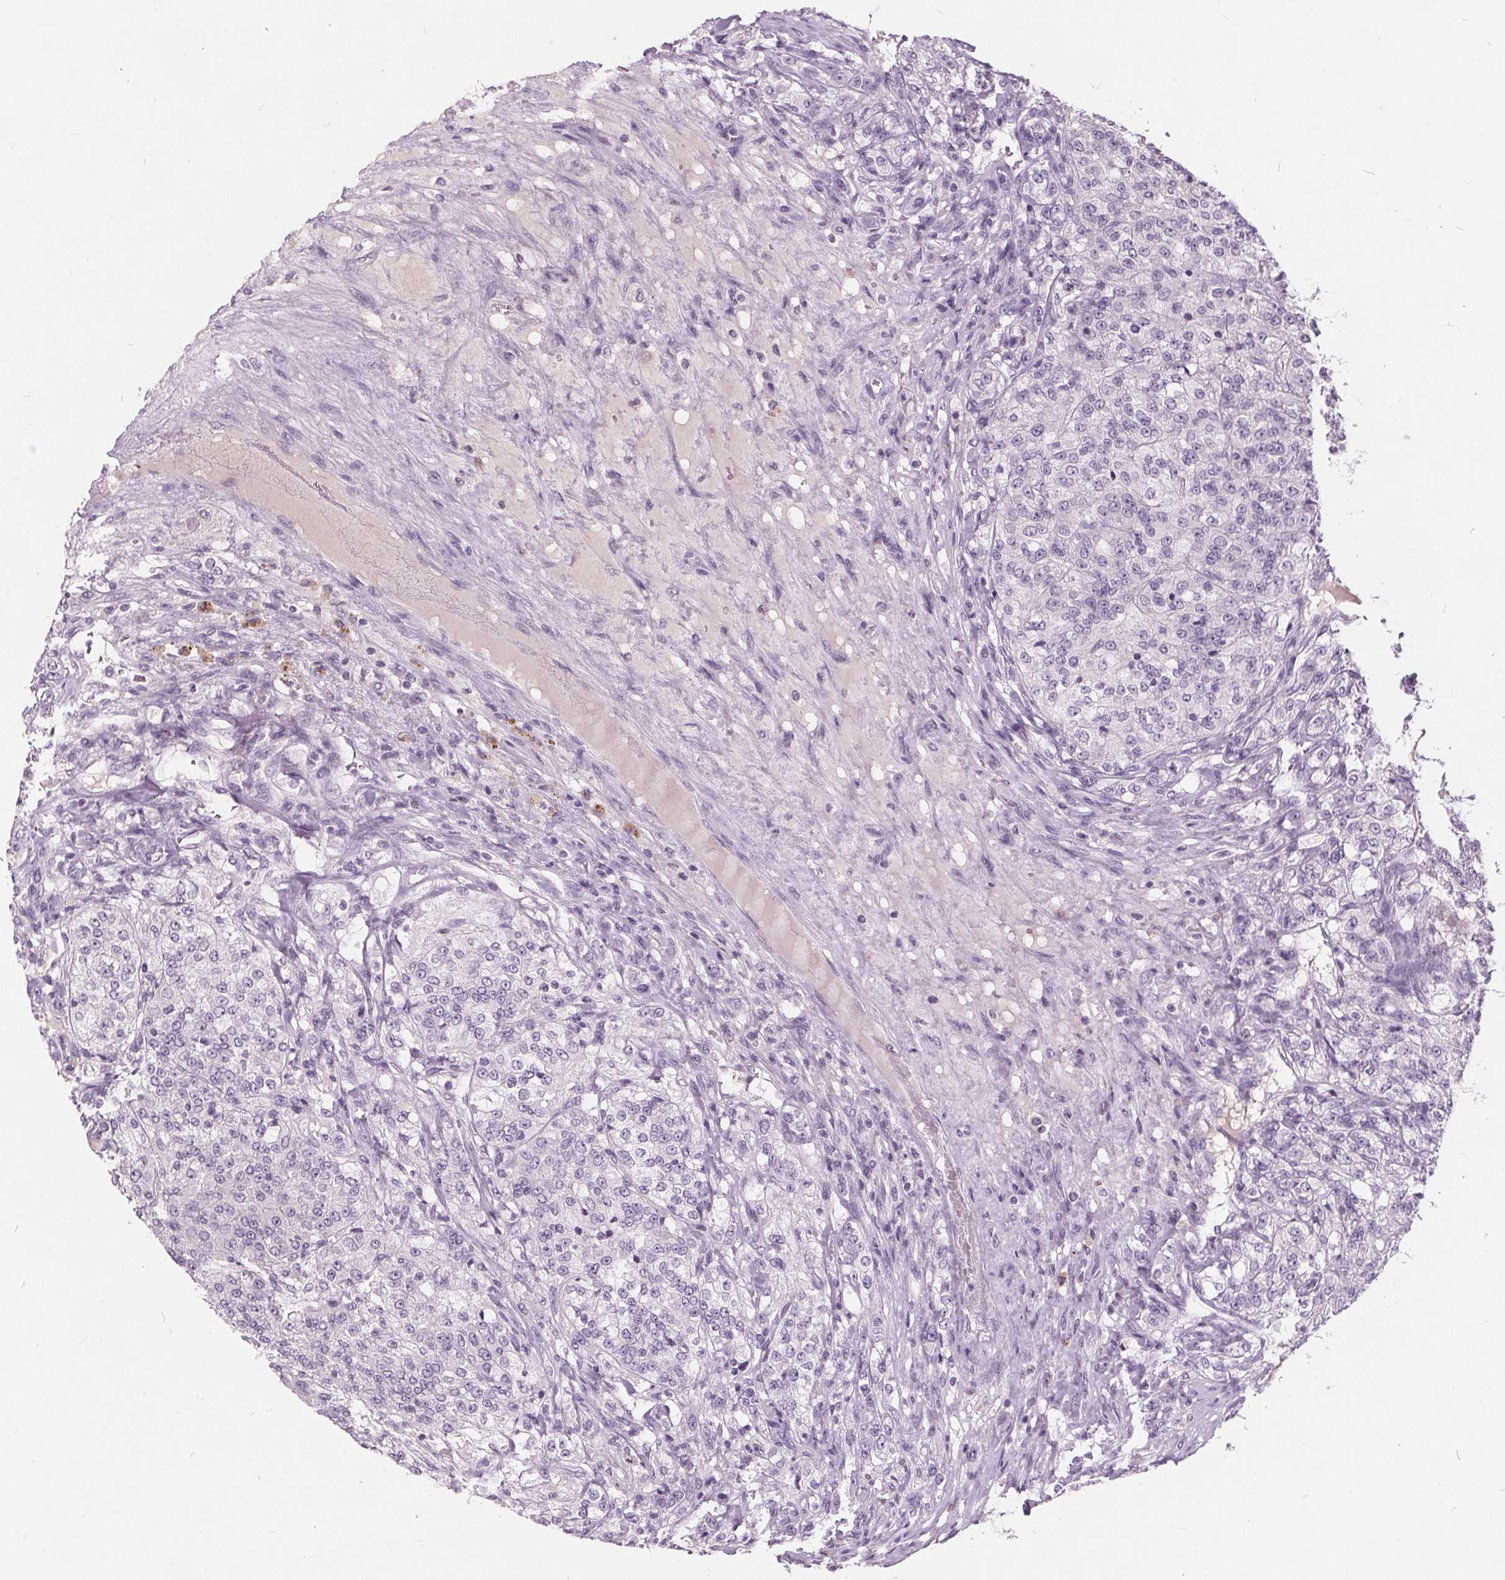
{"staining": {"intensity": "negative", "quantity": "none", "location": "none"}, "tissue": "renal cancer", "cell_type": "Tumor cells", "image_type": "cancer", "snomed": [{"axis": "morphology", "description": "Adenocarcinoma, NOS"}, {"axis": "topography", "description": "Kidney"}], "caption": "A histopathology image of human renal adenocarcinoma is negative for staining in tumor cells.", "gene": "PLA2G2E", "patient": {"sex": "female", "age": 63}}